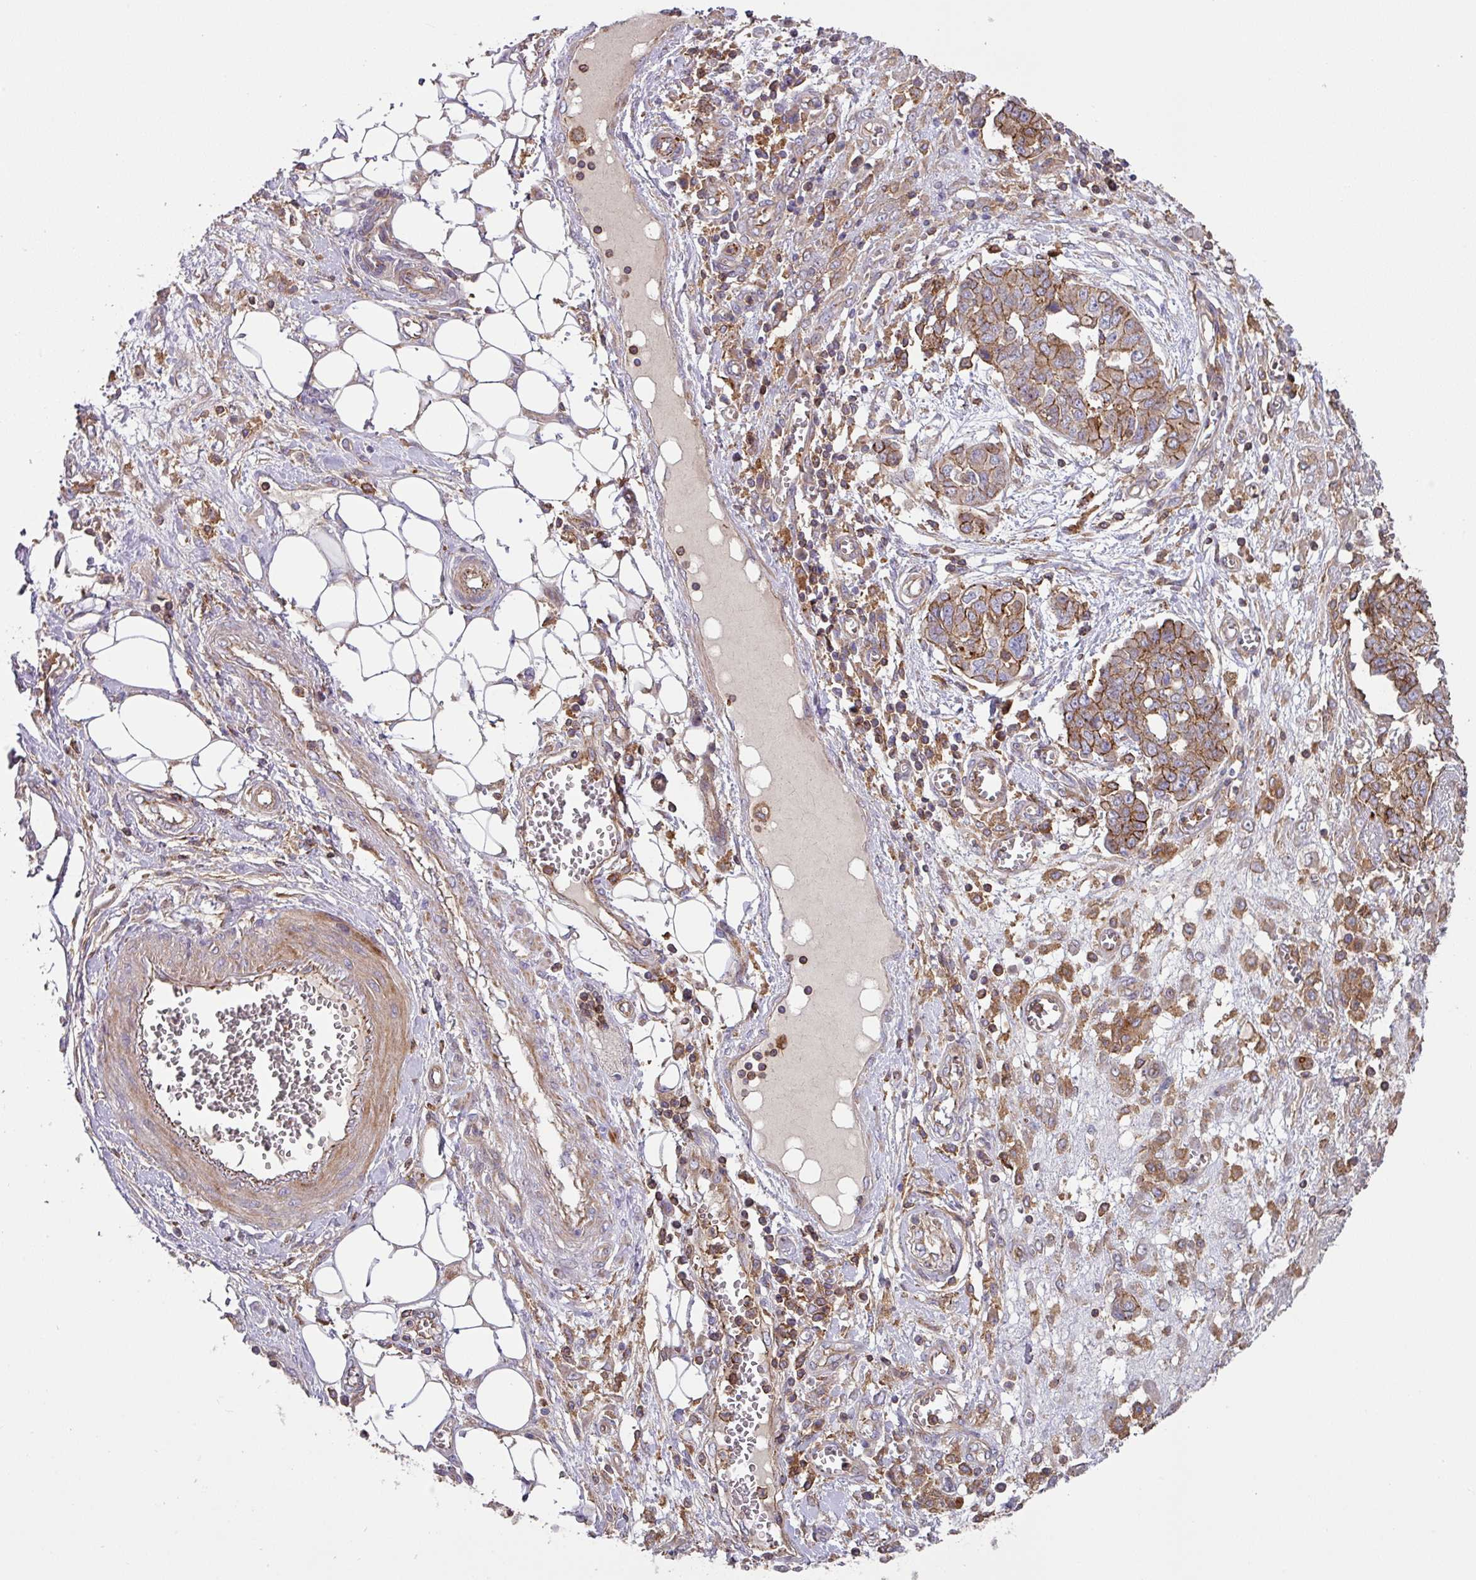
{"staining": {"intensity": "moderate", "quantity": ">75%", "location": "cytoplasmic/membranous"}, "tissue": "ovarian cancer", "cell_type": "Tumor cells", "image_type": "cancer", "snomed": [{"axis": "morphology", "description": "Cystadenocarcinoma, serous, NOS"}, {"axis": "topography", "description": "Soft tissue"}, {"axis": "topography", "description": "Ovary"}], "caption": "A micrograph showing moderate cytoplasmic/membranous expression in about >75% of tumor cells in ovarian serous cystadenocarcinoma, as visualized by brown immunohistochemical staining.", "gene": "RIC1", "patient": {"sex": "female", "age": 57}}